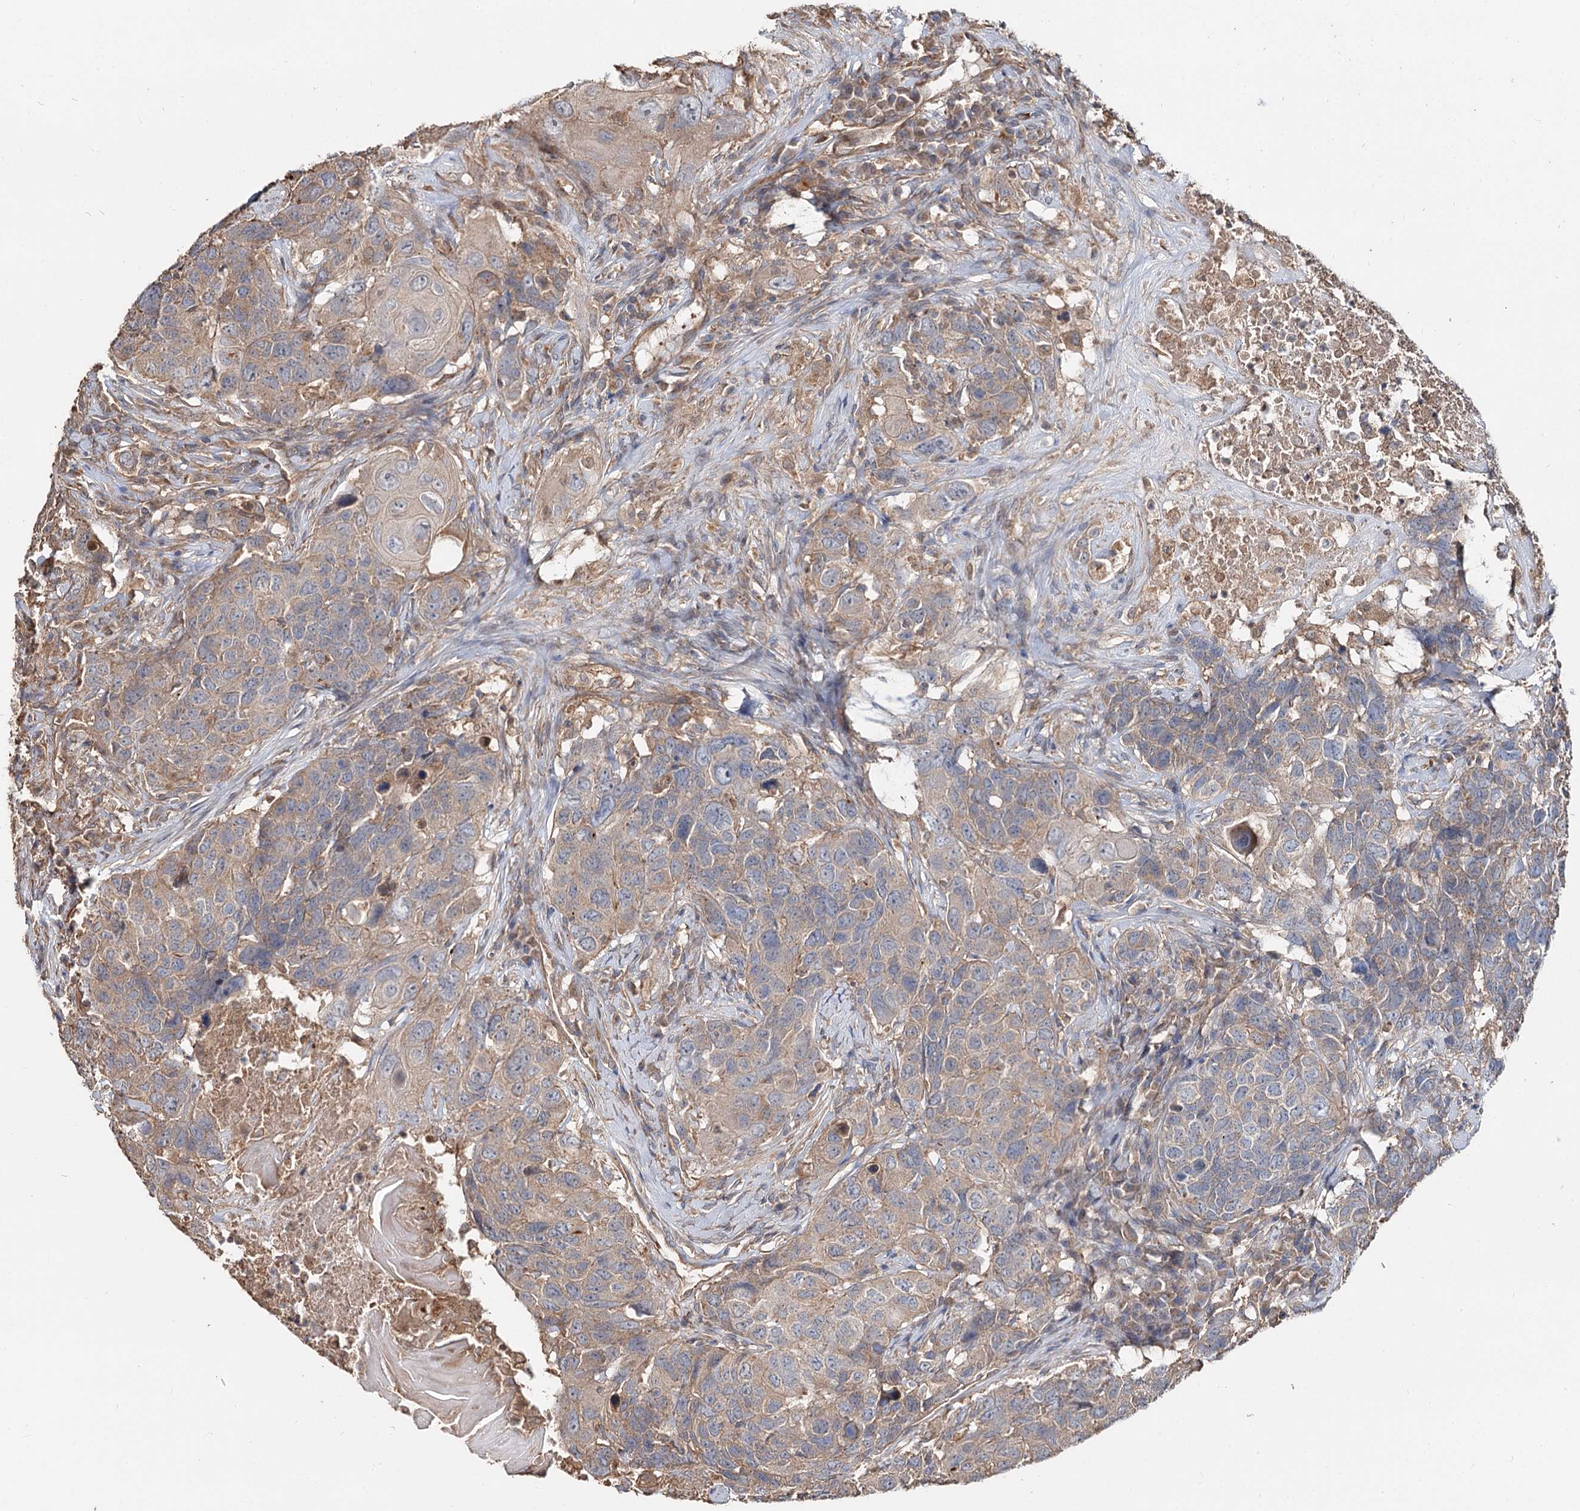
{"staining": {"intensity": "weak", "quantity": "25%-75%", "location": "cytoplasmic/membranous"}, "tissue": "head and neck cancer", "cell_type": "Tumor cells", "image_type": "cancer", "snomed": [{"axis": "morphology", "description": "Squamous cell carcinoma, NOS"}, {"axis": "topography", "description": "Head-Neck"}], "caption": "Immunohistochemical staining of head and neck cancer (squamous cell carcinoma) displays low levels of weak cytoplasmic/membranous positivity in approximately 25%-75% of tumor cells.", "gene": "SPART", "patient": {"sex": "male", "age": 66}}